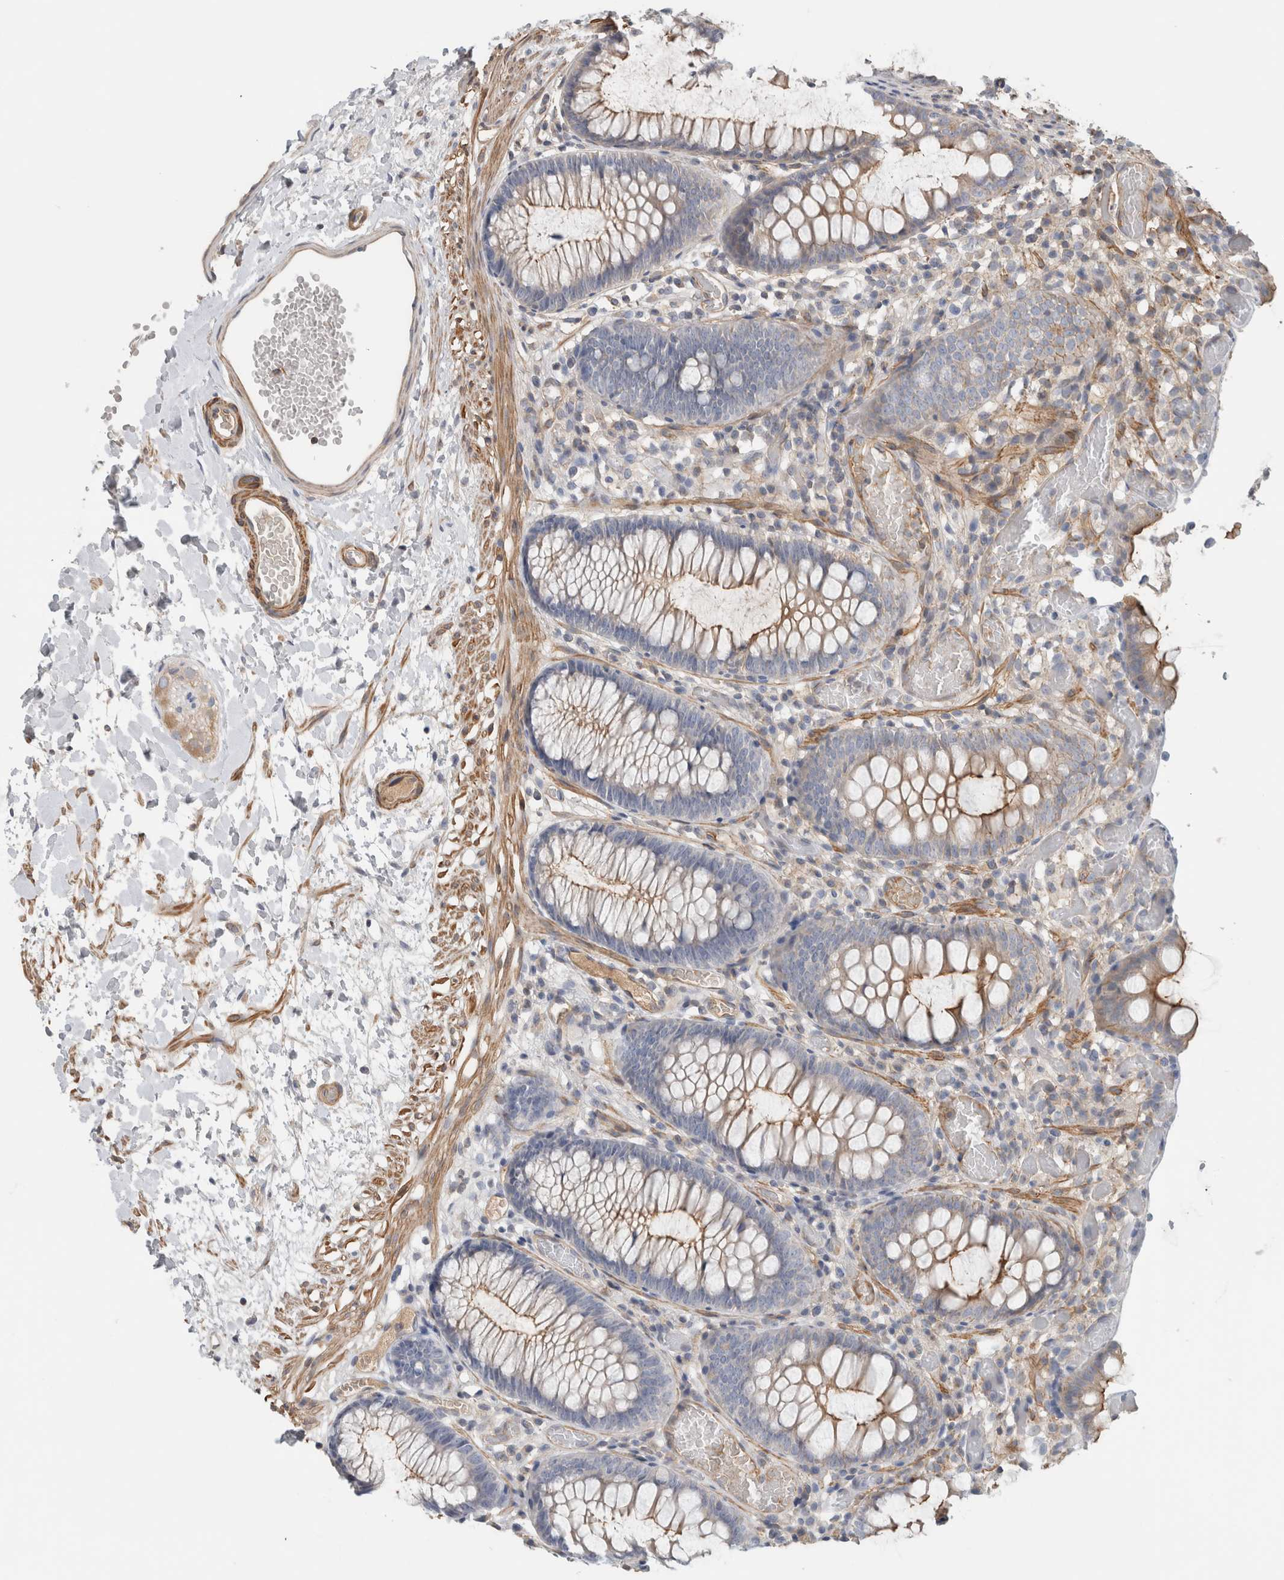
{"staining": {"intensity": "moderate", "quantity": ">75%", "location": "cytoplasmic/membranous"}, "tissue": "colon", "cell_type": "Endothelial cells", "image_type": "normal", "snomed": [{"axis": "morphology", "description": "Normal tissue, NOS"}, {"axis": "topography", "description": "Colon"}], "caption": "Protein expression analysis of benign colon shows moderate cytoplasmic/membranous staining in about >75% of endothelial cells. (DAB (3,3'-diaminobenzidine) = brown stain, brightfield microscopy at high magnification).", "gene": "CFI", "patient": {"sex": "male", "age": 14}}